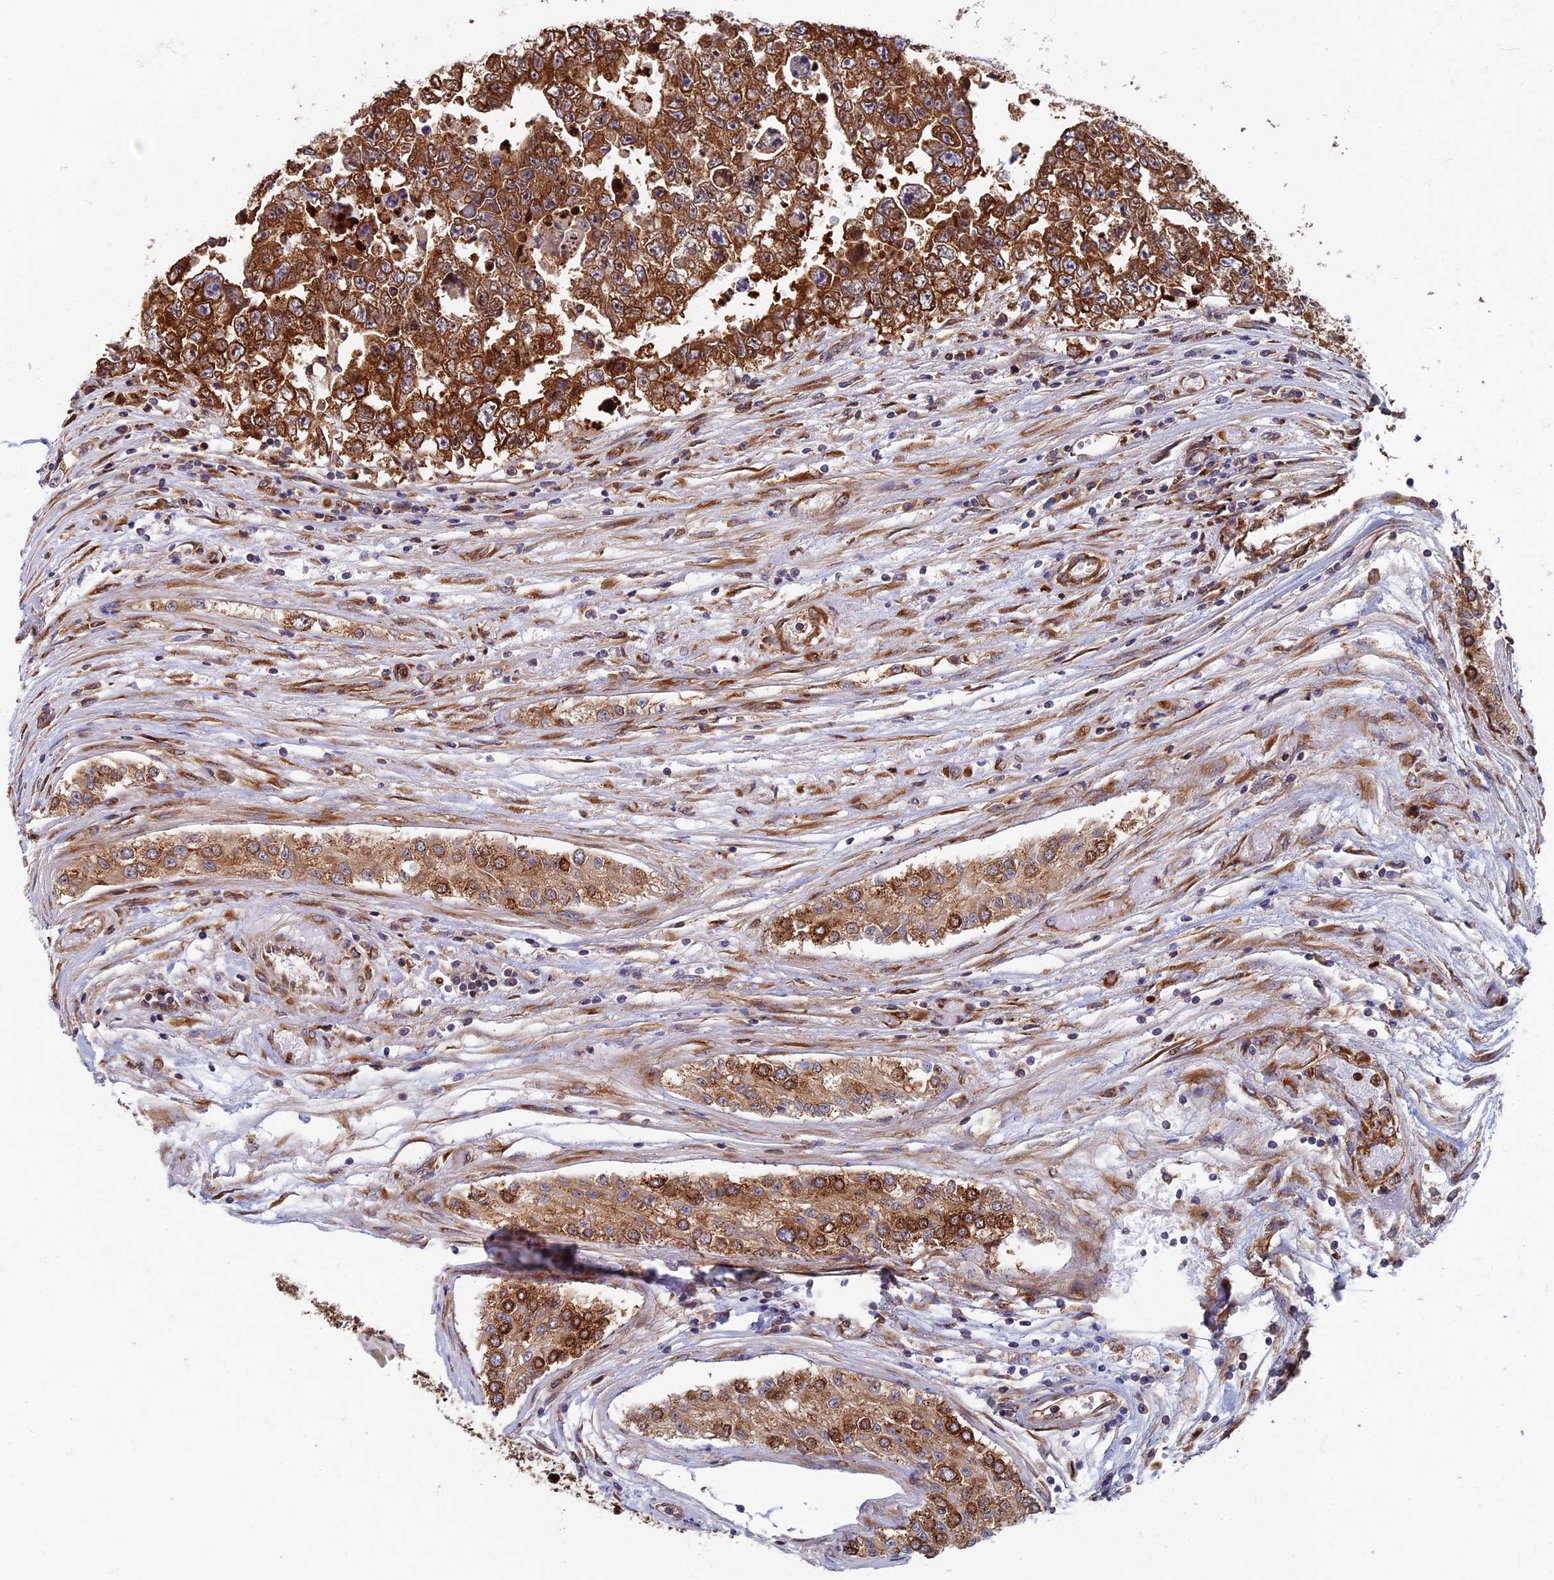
{"staining": {"intensity": "strong", "quantity": ">75%", "location": "cytoplasmic/membranous,nuclear"}, "tissue": "testis cancer", "cell_type": "Tumor cells", "image_type": "cancer", "snomed": [{"axis": "morphology", "description": "Carcinoma, Embryonal, NOS"}, {"axis": "topography", "description": "Testis"}], "caption": "Testis cancer (embryonal carcinoma) stained with DAB (3,3'-diaminobenzidine) immunohistochemistry (IHC) exhibits high levels of strong cytoplasmic/membranous and nuclear positivity in about >75% of tumor cells.", "gene": "YBX1", "patient": {"sex": "male", "age": 25}}